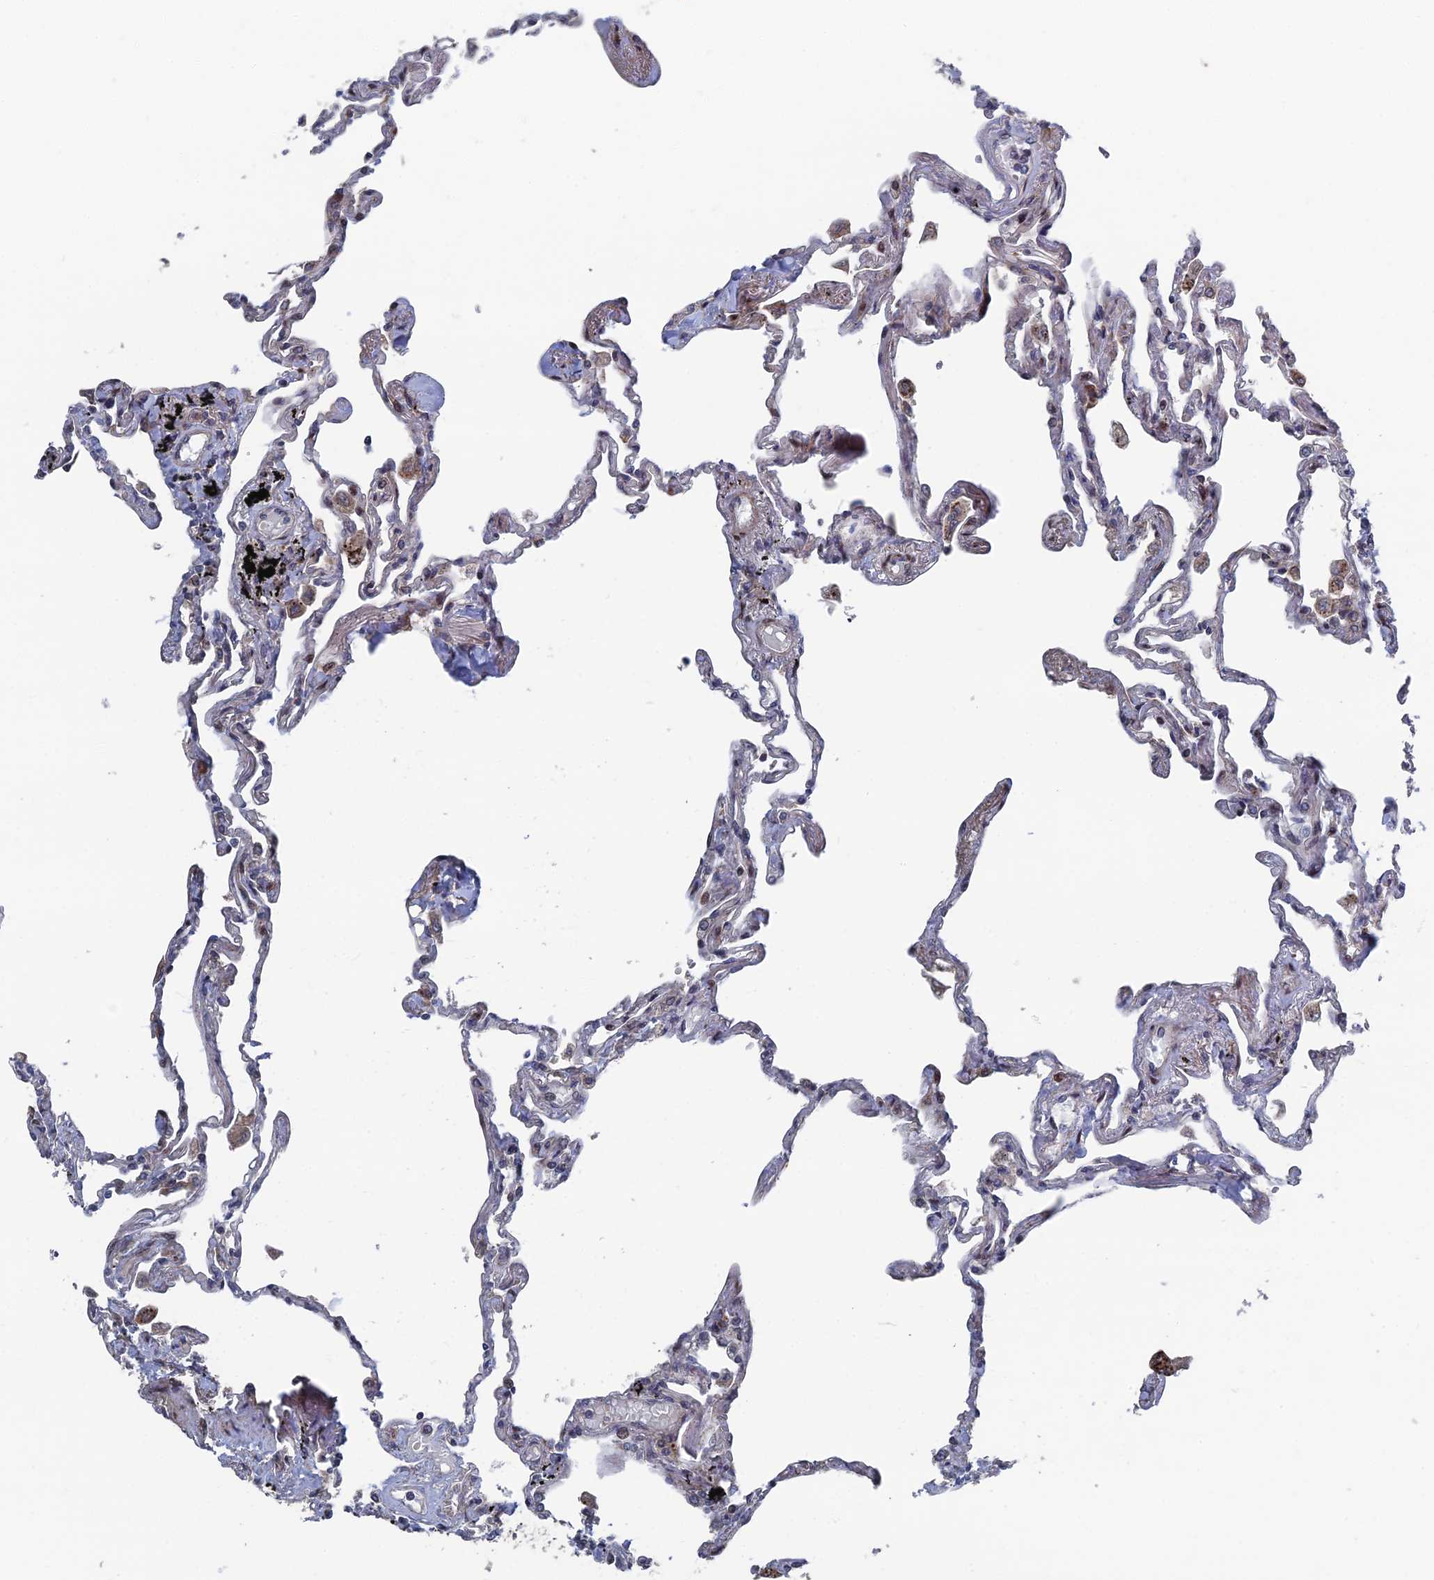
{"staining": {"intensity": "negative", "quantity": "none", "location": "none"}, "tissue": "lung", "cell_type": "Alveolar cells", "image_type": "normal", "snomed": [{"axis": "morphology", "description": "Normal tissue, NOS"}, {"axis": "topography", "description": "Lung"}], "caption": "Immunohistochemistry micrograph of benign lung: lung stained with DAB (3,3'-diaminobenzidine) demonstrates no significant protein expression in alveolar cells. (Stains: DAB (3,3'-diaminobenzidine) immunohistochemistry with hematoxylin counter stain, Microscopy: brightfield microscopy at high magnification).", "gene": "GTF2IRD1", "patient": {"sex": "female", "age": 67}}